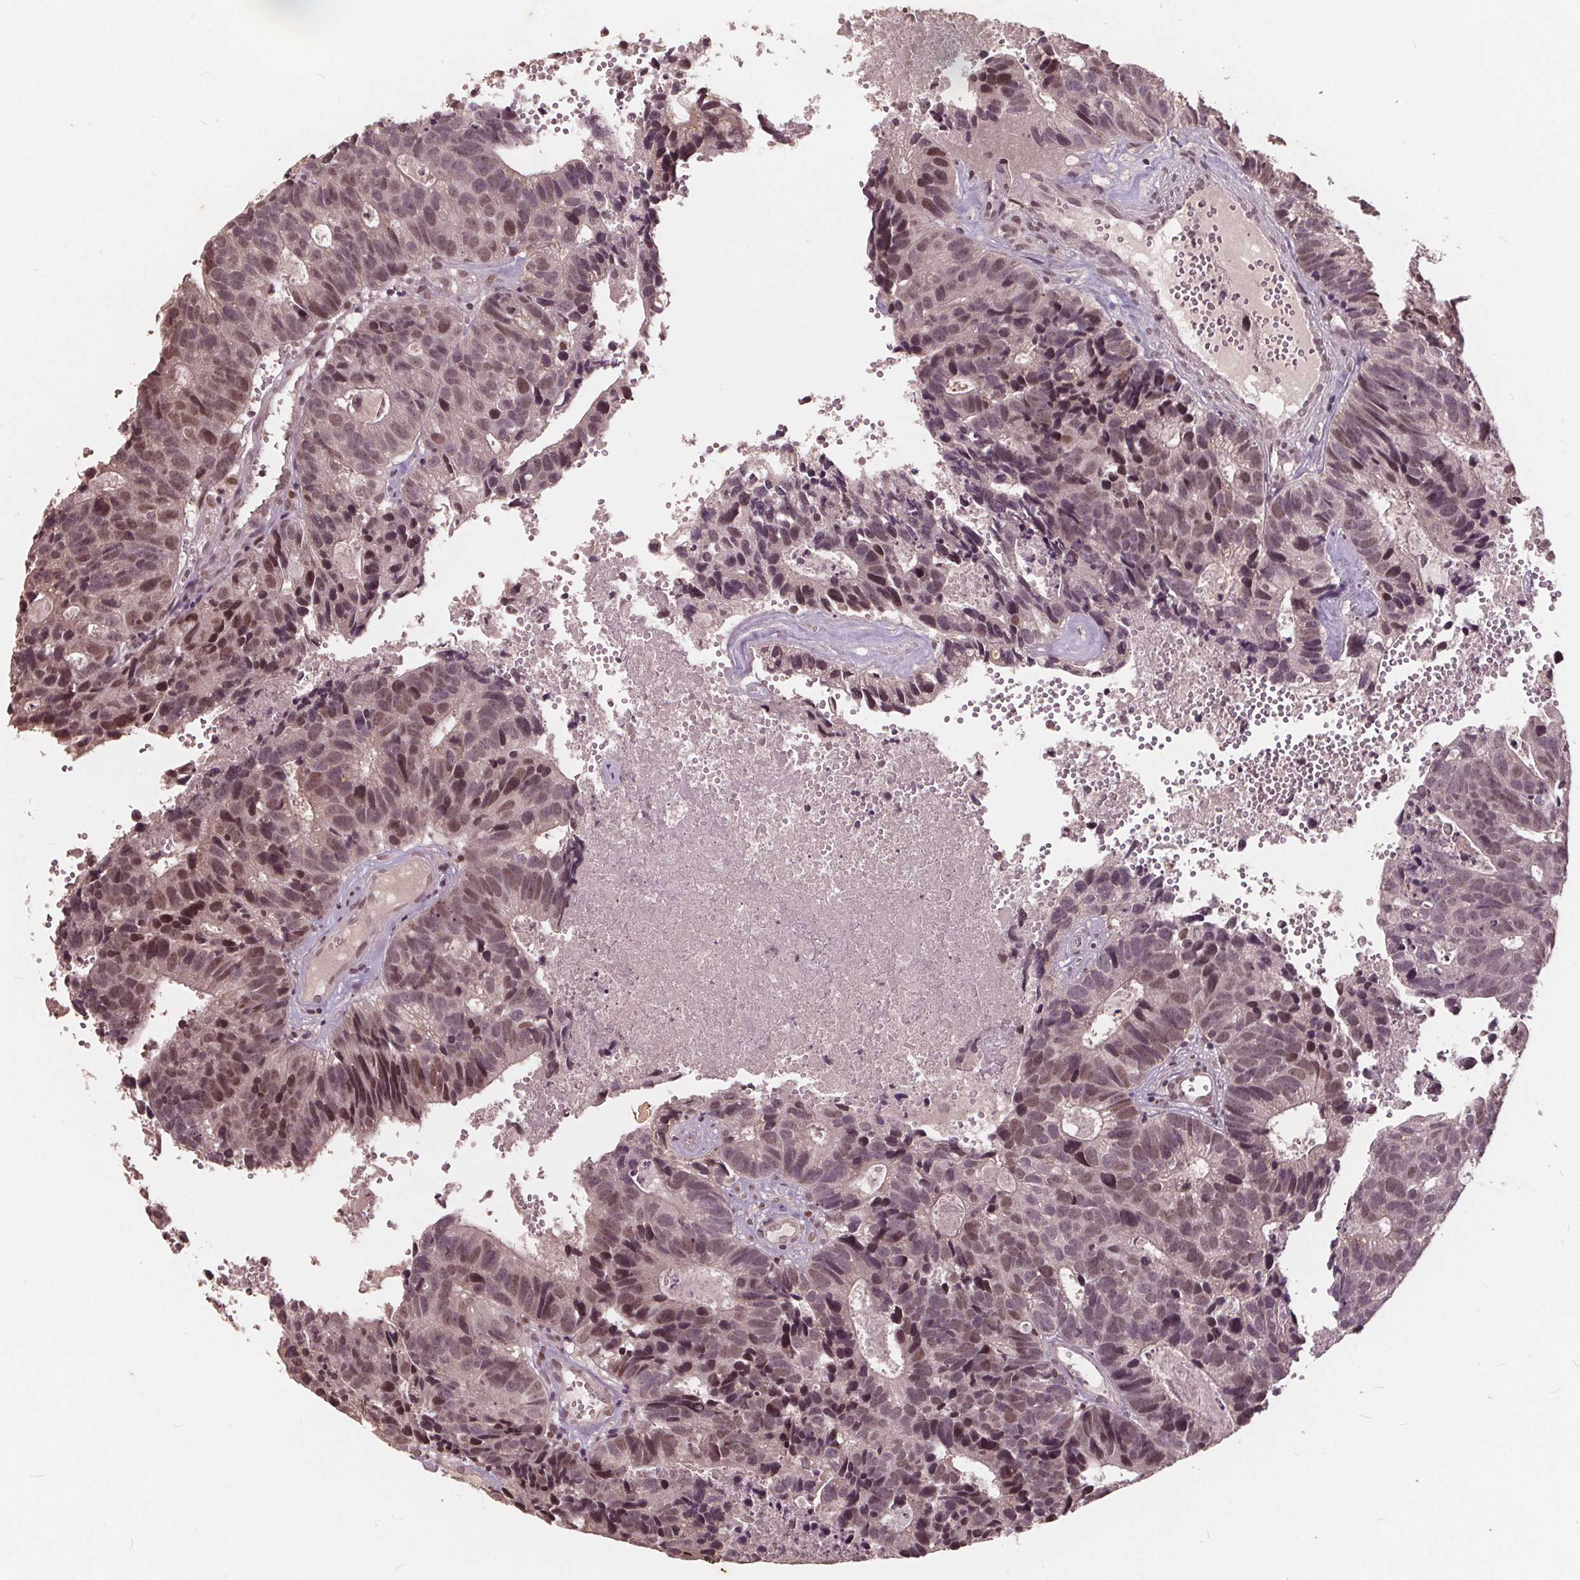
{"staining": {"intensity": "moderate", "quantity": "25%-75%", "location": "nuclear"}, "tissue": "head and neck cancer", "cell_type": "Tumor cells", "image_type": "cancer", "snomed": [{"axis": "morphology", "description": "Adenocarcinoma, NOS"}, {"axis": "topography", "description": "Head-Neck"}], "caption": "Immunohistochemical staining of adenocarcinoma (head and neck) displays medium levels of moderate nuclear protein expression in approximately 25%-75% of tumor cells.", "gene": "DNMT3B", "patient": {"sex": "male", "age": 62}}